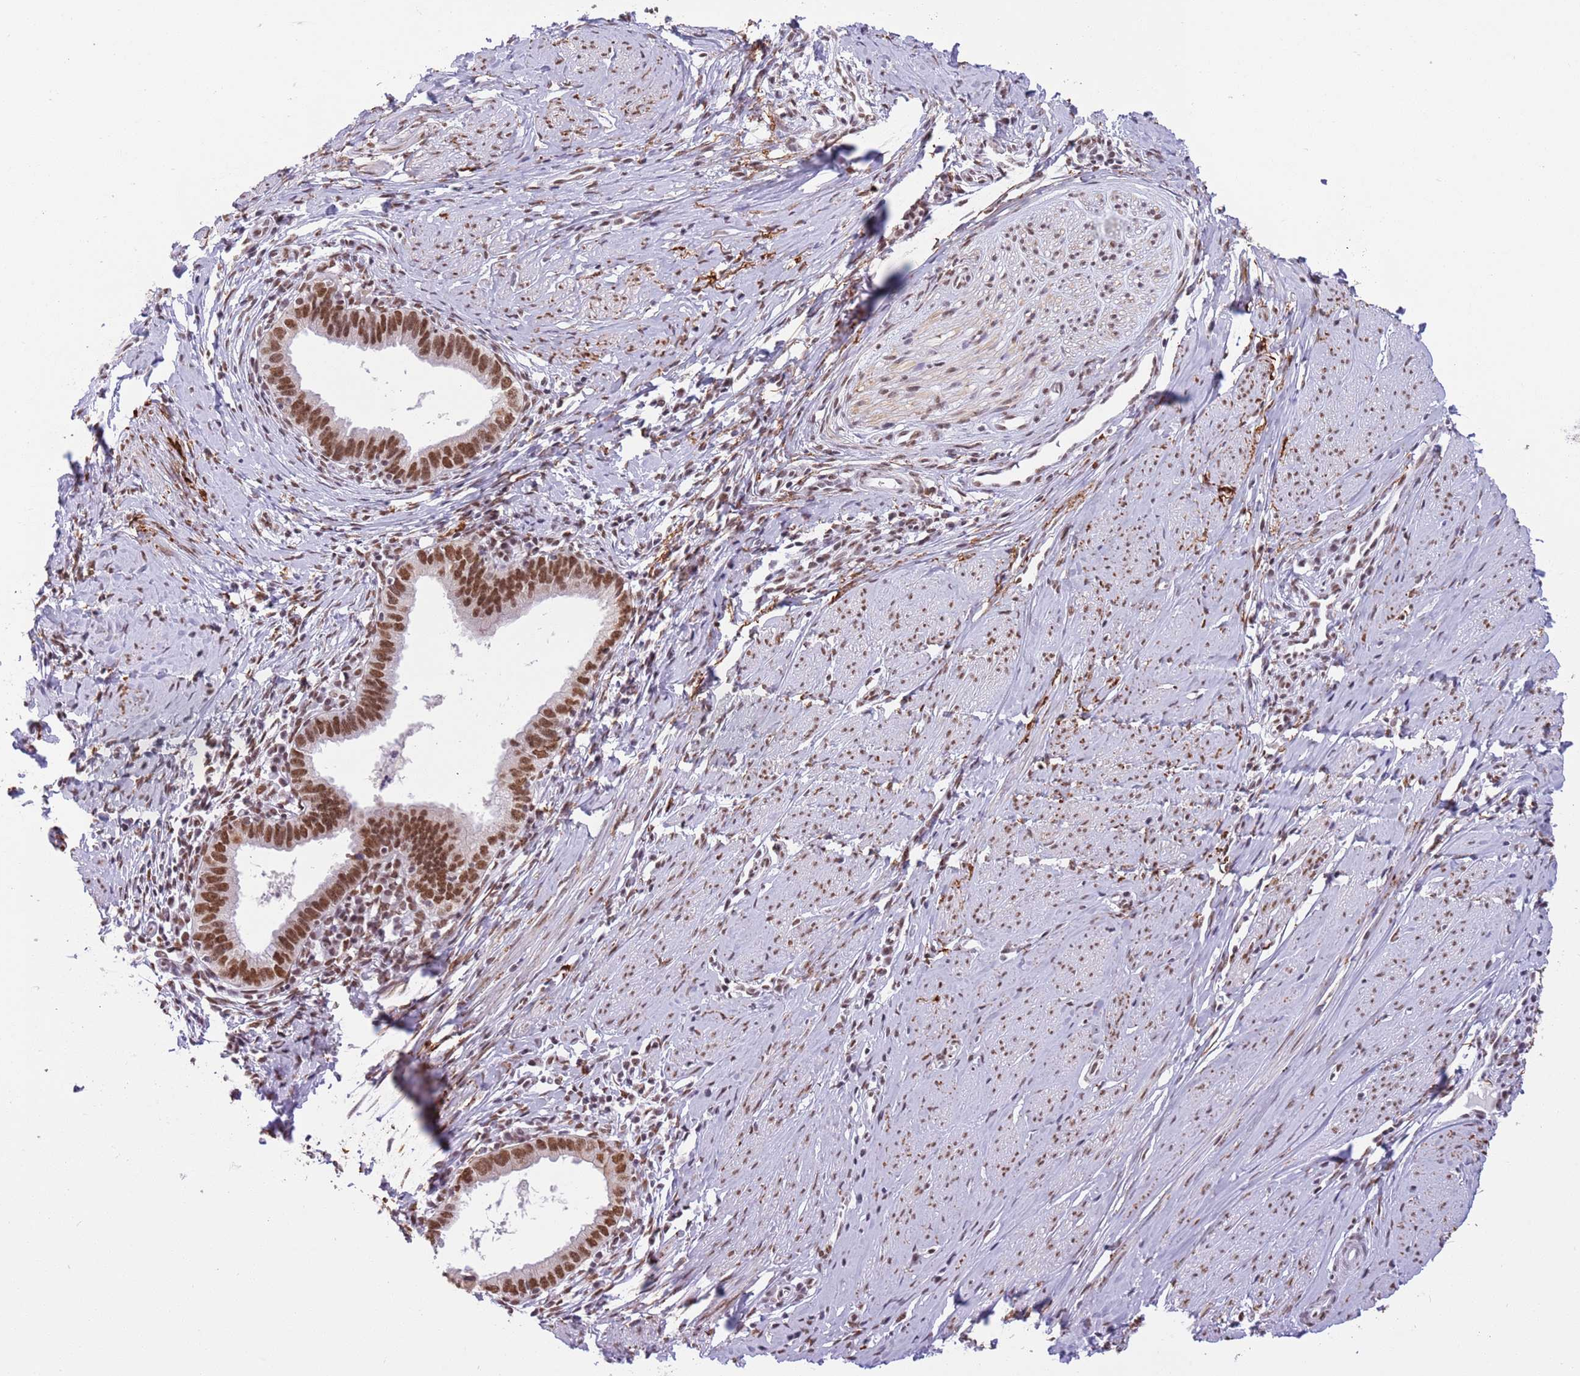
{"staining": {"intensity": "moderate", "quantity": ">75%", "location": "nuclear"}, "tissue": "cervical cancer", "cell_type": "Tumor cells", "image_type": "cancer", "snomed": [{"axis": "morphology", "description": "Adenocarcinoma, NOS"}, {"axis": "topography", "description": "Cervix"}], "caption": "Cervical cancer stained with IHC shows moderate nuclear expression in about >75% of tumor cells.", "gene": "TRIM32", "patient": {"sex": "female", "age": 36}}